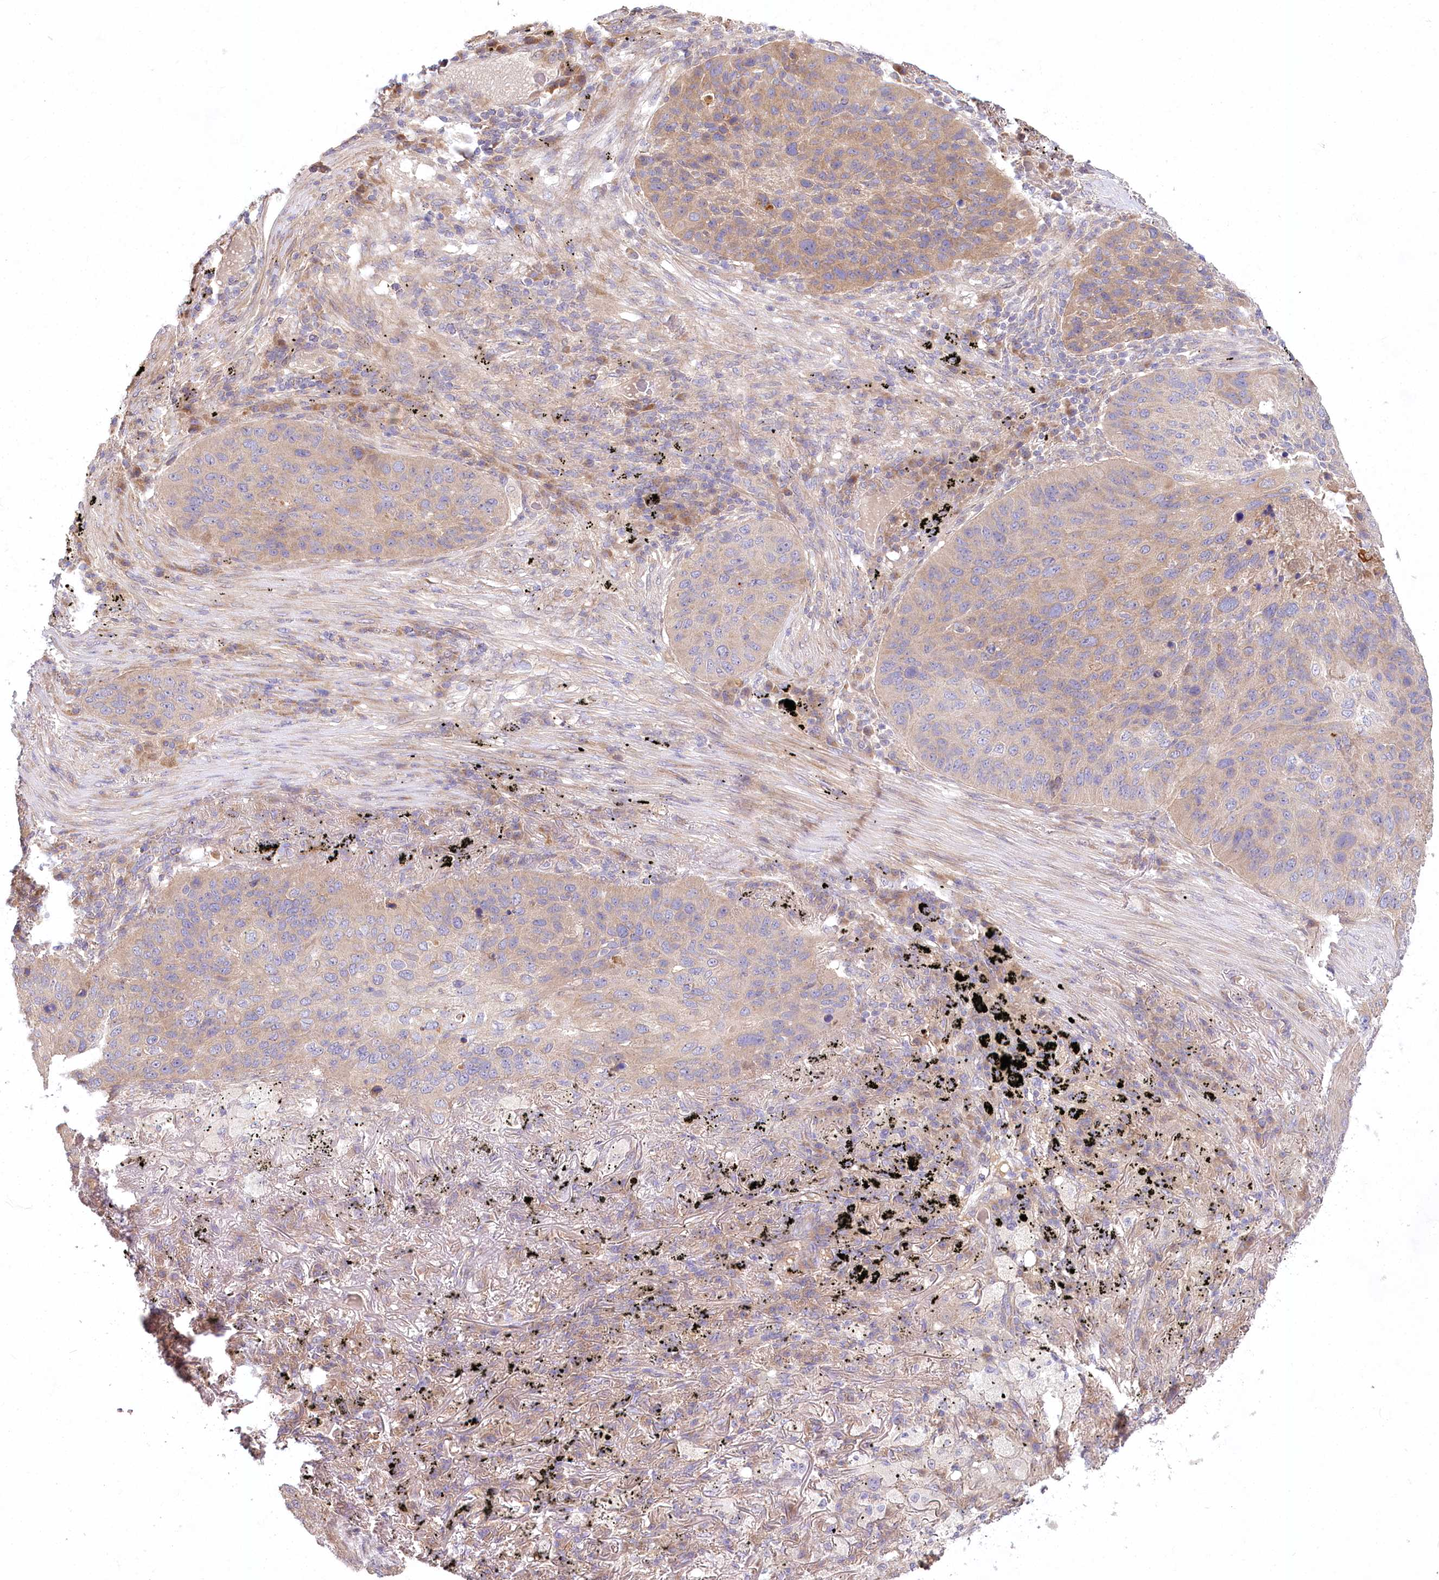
{"staining": {"intensity": "weak", "quantity": "25%-75%", "location": "cytoplasmic/membranous"}, "tissue": "lung cancer", "cell_type": "Tumor cells", "image_type": "cancer", "snomed": [{"axis": "morphology", "description": "Squamous cell carcinoma, NOS"}, {"axis": "topography", "description": "Lung"}], "caption": "DAB (3,3'-diaminobenzidine) immunohistochemical staining of lung cancer (squamous cell carcinoma) displays weak cytoplasmic/membranous protein expression in about 25%-75% of tumor cells.", "gene": "PYROXD1", "patient": {"sex": "female", "age": 63}}